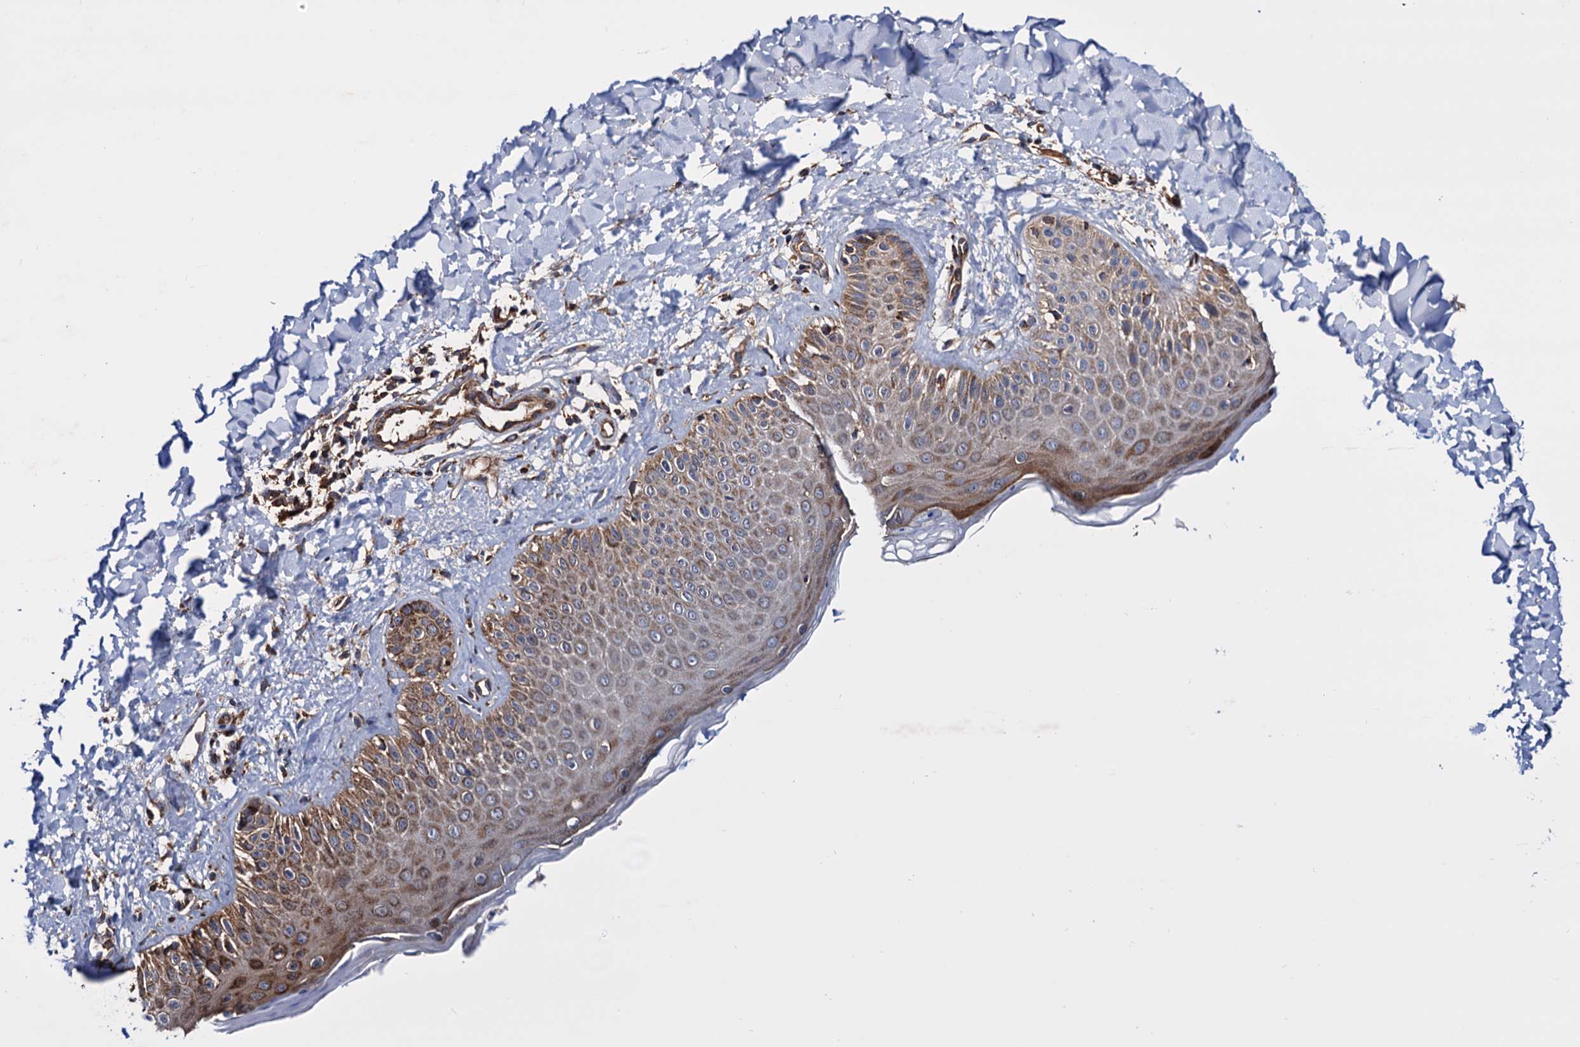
{"staining": {"intensity": "moderate", "quantity": "<25%", "location": "none"}, "tissue": "skin", "cell_type": "Fibroblasts", "image_type": "normal", "snomed": [{"axis": "morphology", "description": "Normal tissue, NOS"}, {"axis": "topography", "description": "Skin"}], "caption": "IHC photomicrograph of benign skin: skin stained using IHC displays low levels of moderate protein expression localized specifically in the None of fibroblasts, appearing as a None brown color.", "gene": "MRPL42", "patient": {"sex": "male", "age": 52}}